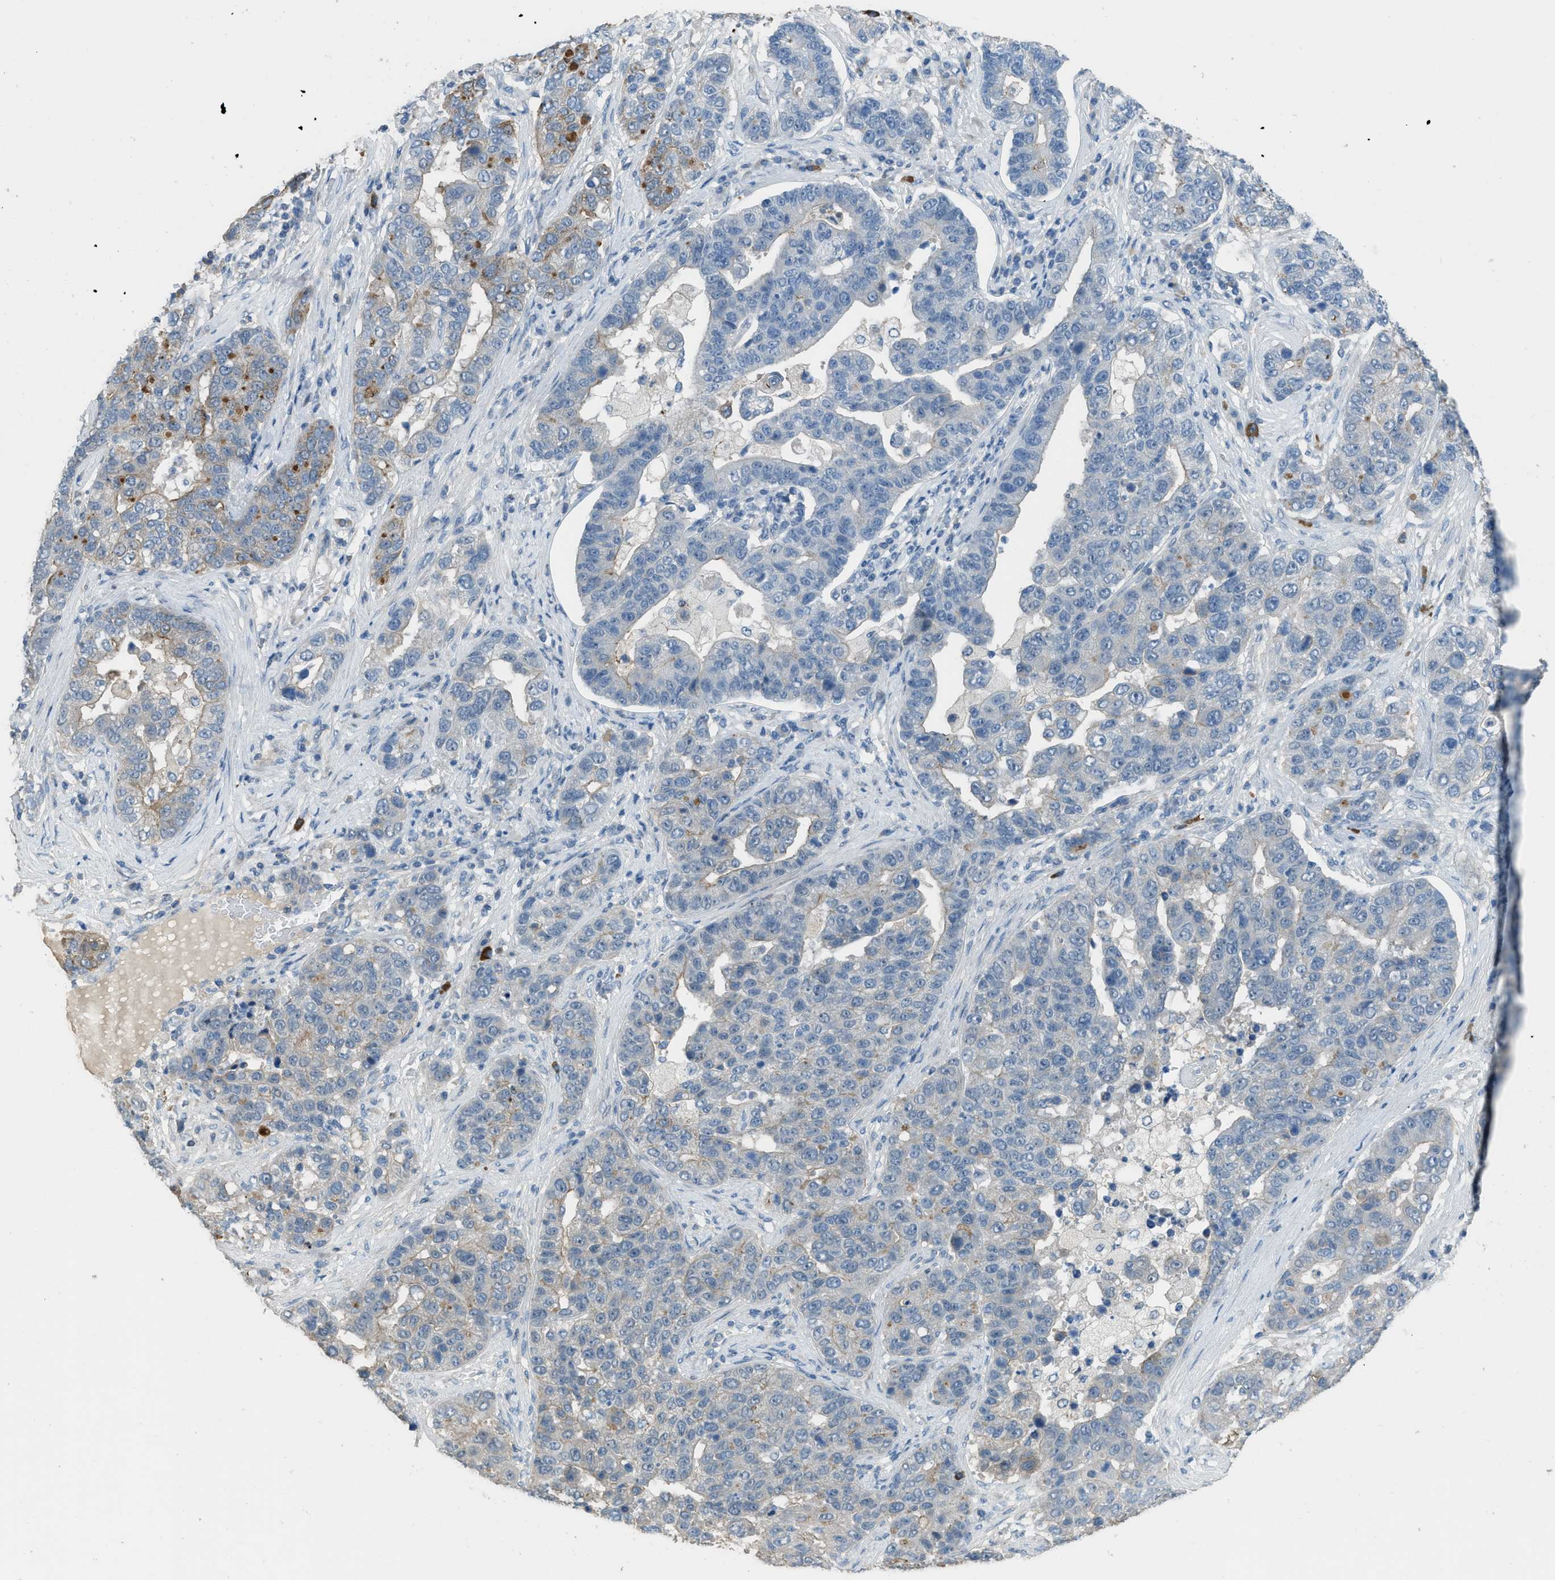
{"staining": {"intensity": "moderate", "quantity": "<25%", "location": "cytoplasmic/membranous"}, "tissue": "pancreatic cancer", "cell_type": "Tumor cells", "image_type": "cancer", "snomed": [{"axis": "morphology", "description": "Adenocarcinoma, NOS"}, {"axis": "topography", "description": "Pancreas"}], "caption": "Protein analysis of pancreatic adenocarcinoma tissue demonstrates moderate cytoplasmic/membranous staining in approximately <25% of tumor cells.", "gene": "TIMD4", "patient": {"sex": "female", "age": 61}}